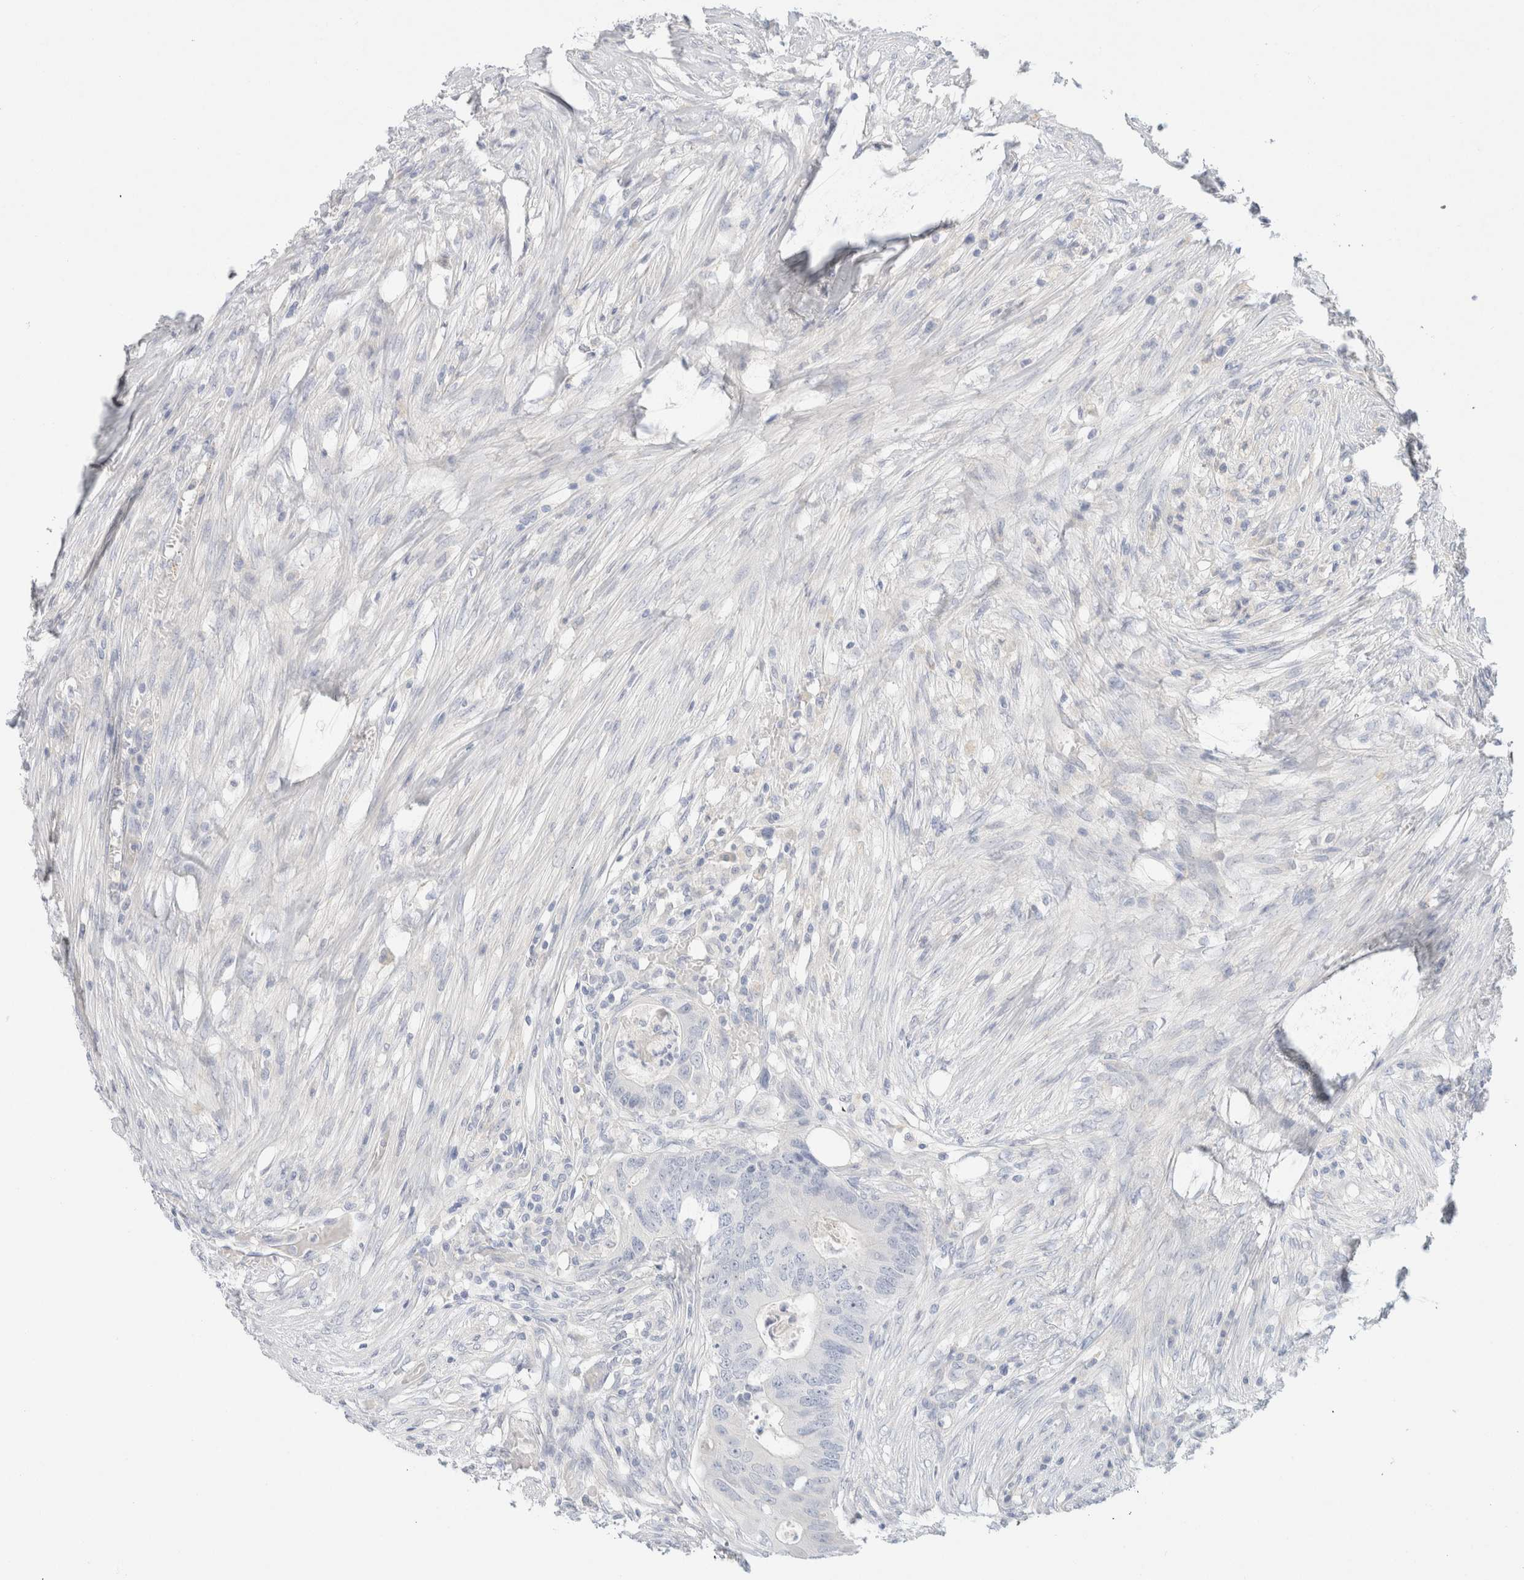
{"staining": {"intensity": "negative", "quantity": "none", "location": "none"}, "tissue": "colorectal cancer", "cell_type": "Tumor cells", "image_type": "cancer", "snomed": [{"axis": "morphology", "description": "Adenocarcinoma, NOS"}, {"axis": "topography", "description": "Colon"}], "caption": "Immunohistochemistry of human colorectal cancer demonstrates no positivity in tumor cells. The staining is performed using DAB (3,3'-diaminobenzidine) brown chromogen with nuclei counter-stained in using hematoxylin.", "gene": "CPQ", "patient": {"sex": "male", "age": 71}}